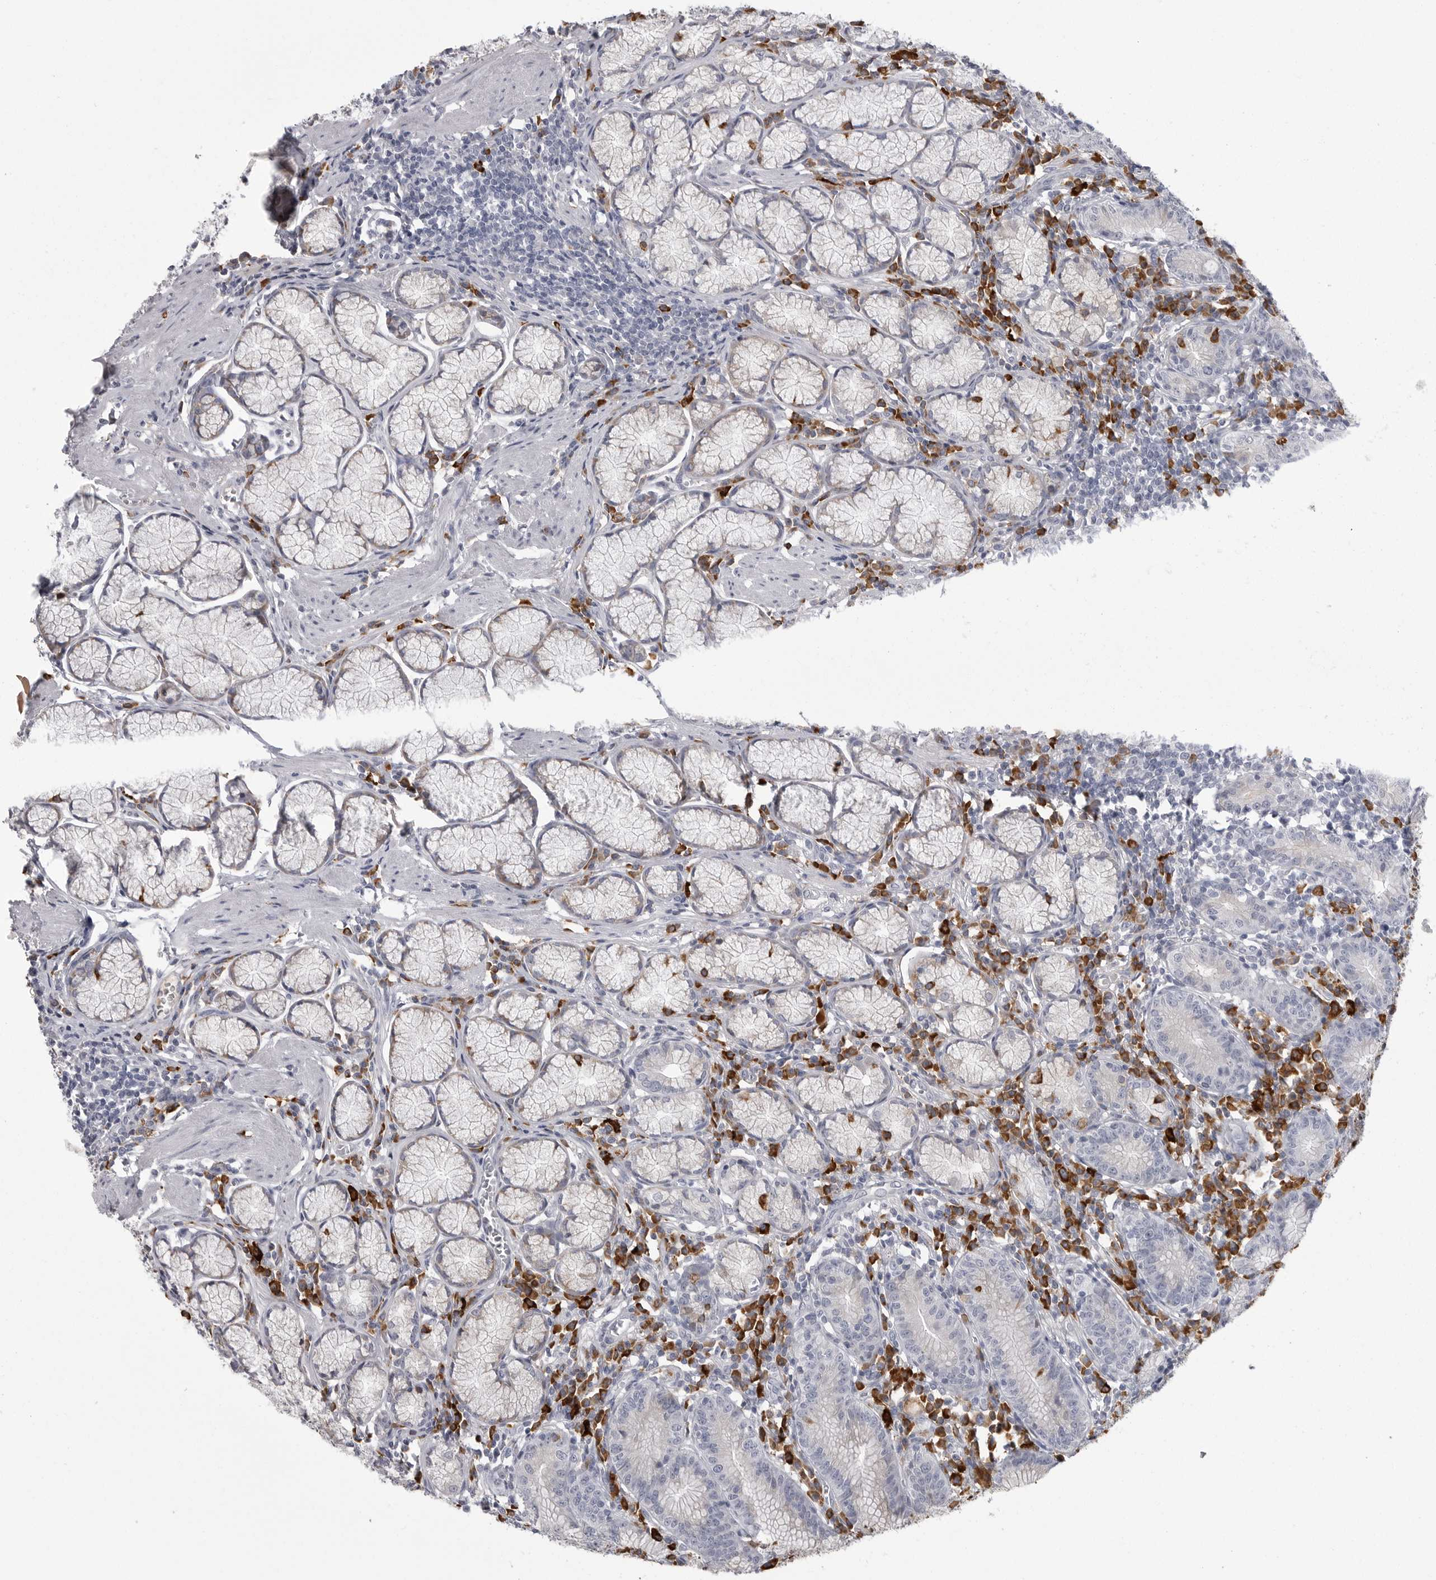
{"staining": {"intensity": "strong", "quantity": "25%-75%", "location": "cytoplasmic/membranous"}, "tissue": "stomach", "cell_type": "Glandular cells", "image_type": "normal", "snomed": [{"axis": "morphology", "description": "Normal tissue, NOS"}, {"axis": "topography", "description": "Stomach"}], "caption": "High-magnification brightfield microscopy of unremarkable stomach stained with DAB (3,3'-diaminobenzidine) (brown) and counterstained with hematoxylin (blue). glandular cells exhibit strong cytoplasmic/membranous staining is seen in approximately25%-75% of cells.", "gene": "FKBP2", "patient": {"sex": "male", "age": 55}}